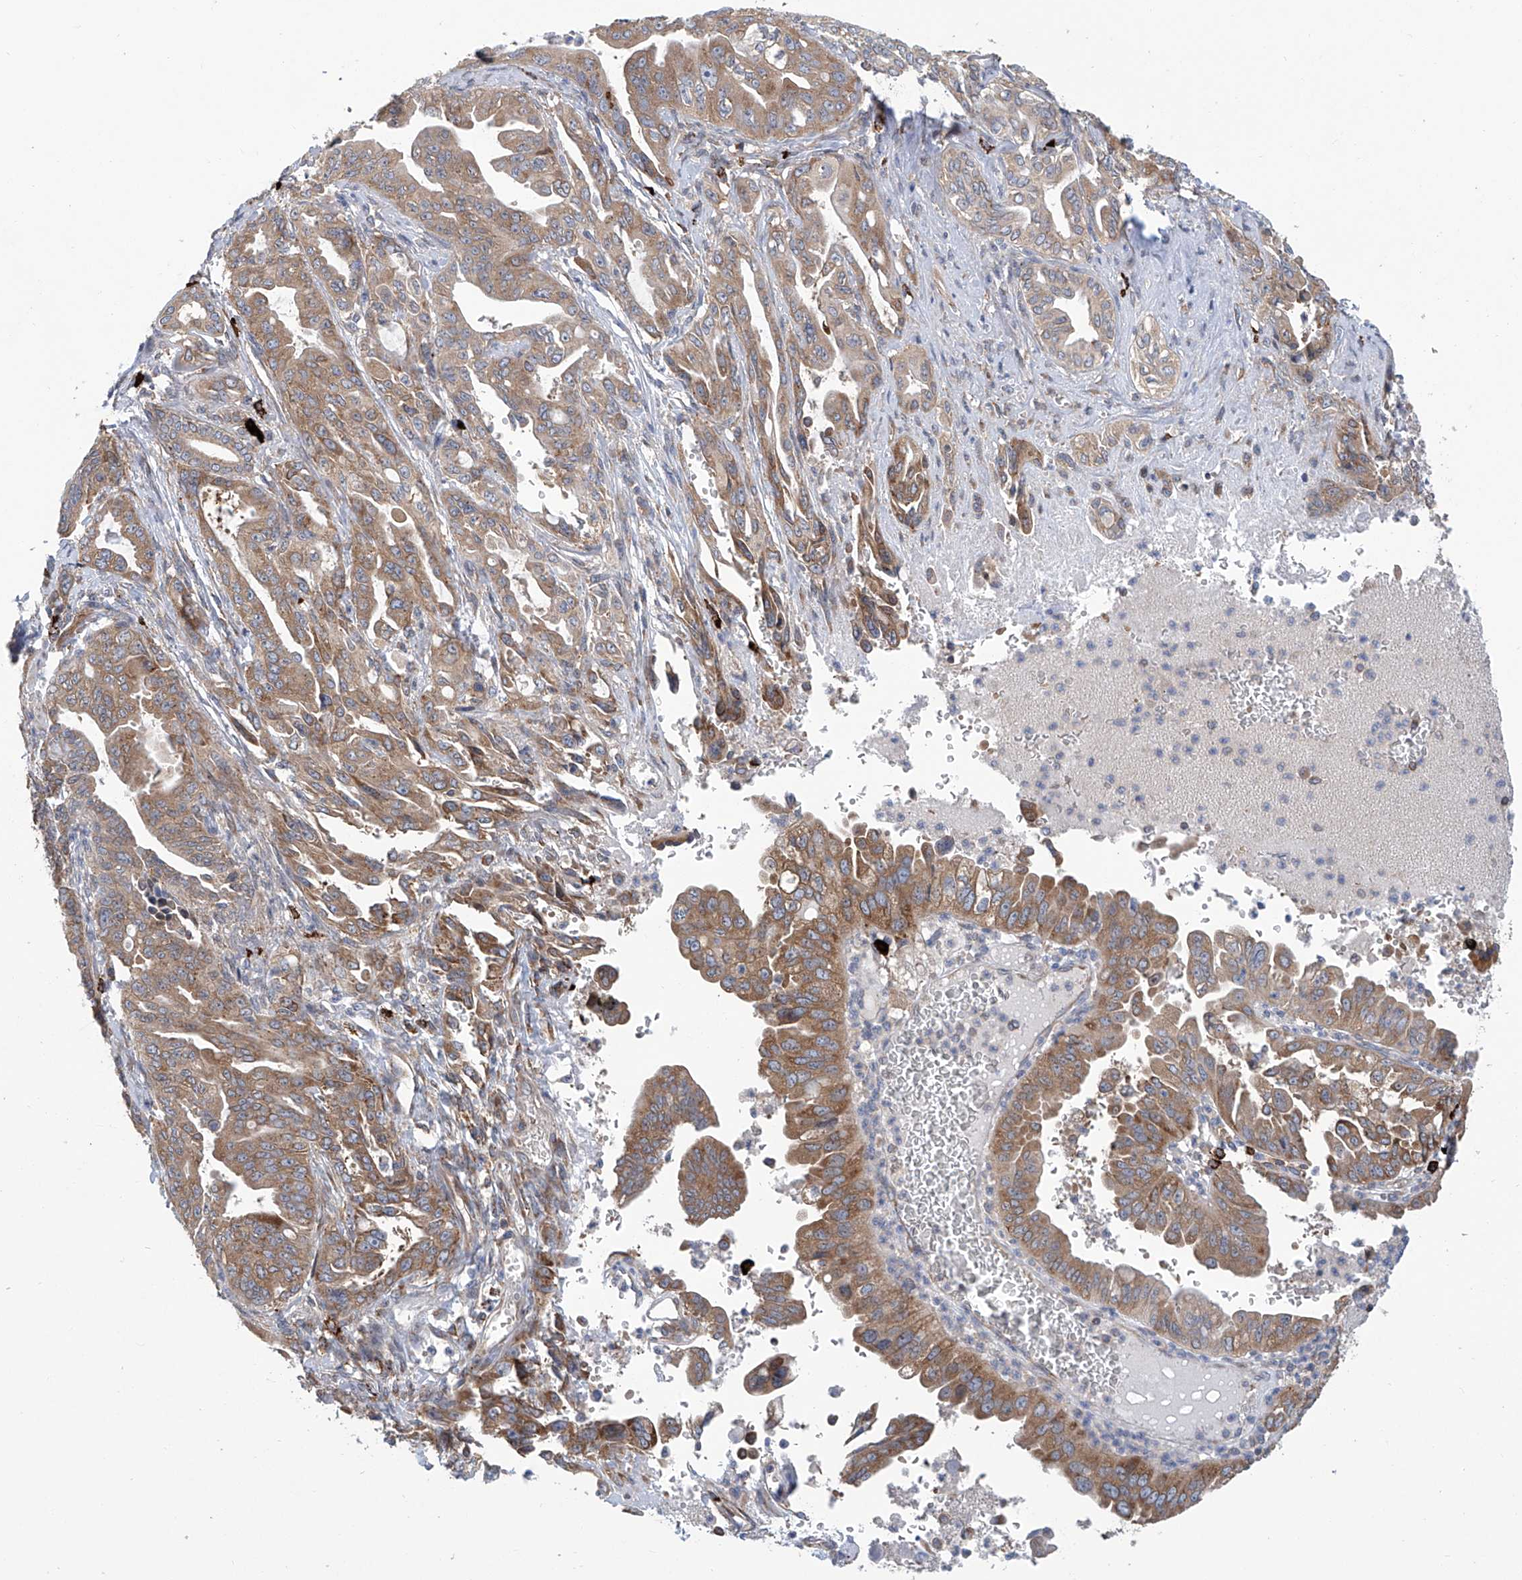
{"staining": {"intensity": "moderate", "quantity": ">75%", "location": "cytoplasmic/membranous"}, "tissue": "pancreatic cancer", "cell_type": "Tumor cells", "image_type": "cancer", "snomed": [{"axis": "morphology", "description": "Adenocarcinoma, NOS"}, {"axis": "topography", "description": "Pancreas"}], "caption": "This micrograph exhibits IHC staining of pancreatic adenocarcinoma, with medium moderate cytoplasmic/membranous staining in about >75% of tumor cells.", "gene": "SENP2", "patient": {"sex": "male", "age": 70}}